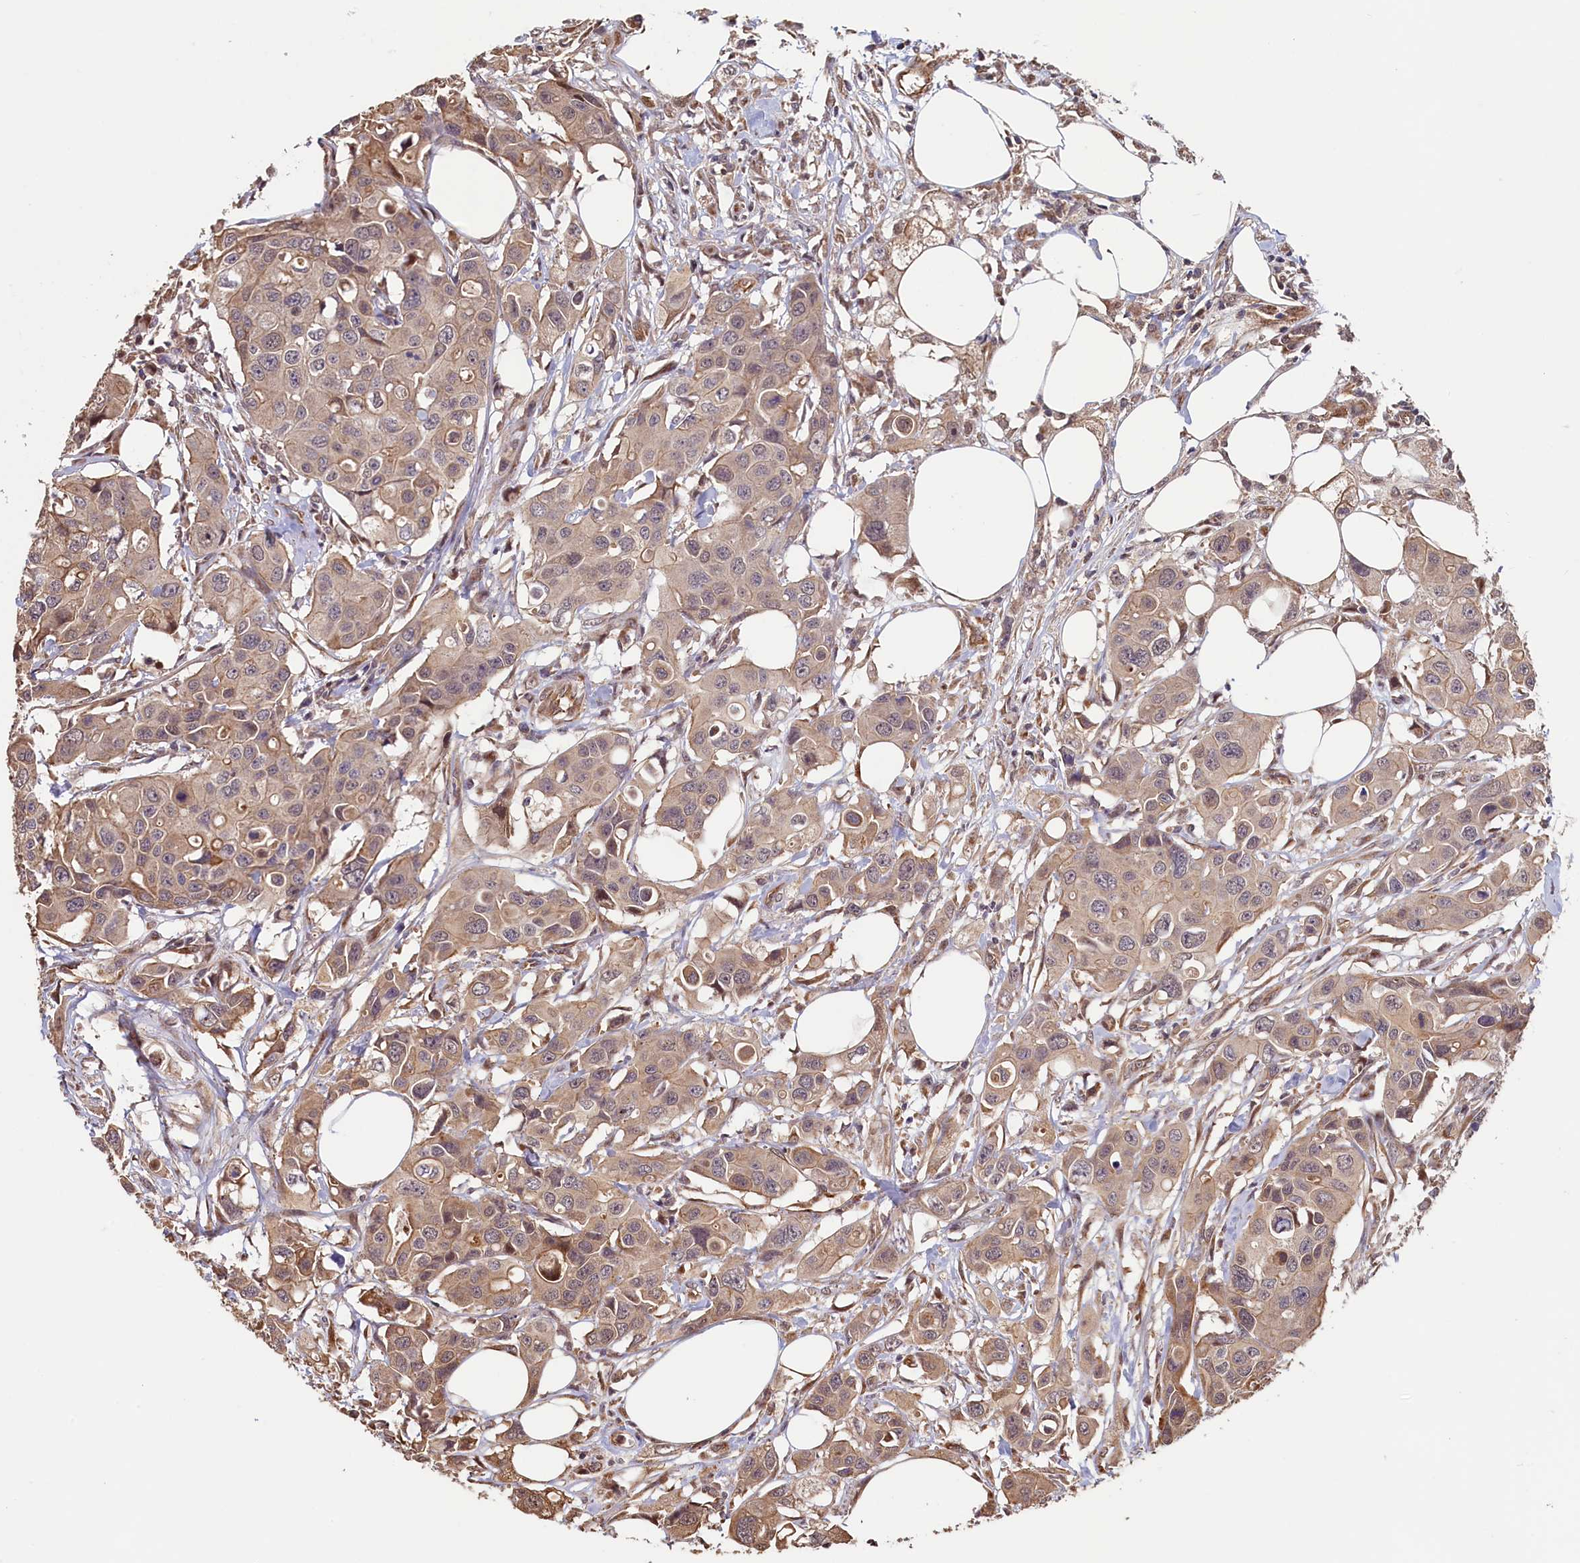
{"staining": {"intensity": "weak", "quantity": ">75%", "location": "cytoplasmic/membranous"}, "tissue": "colorectal cancer", "cell_type": "Tumor cells", "image_type": "cancer", "snomed": [{"axis": "morphology", "description": "Adenocarcinoma, NOS"}, {"axis": "topography", "description": "Colon"}], "caption": "Protein expression analysis of adenocarcinoma (colorectal) displays weak cytoplasmic/membranous staining in approximately >75% of tumor cells.", "gene": "ACSBG1", "patient": {"sex": "male", "age": 77}}